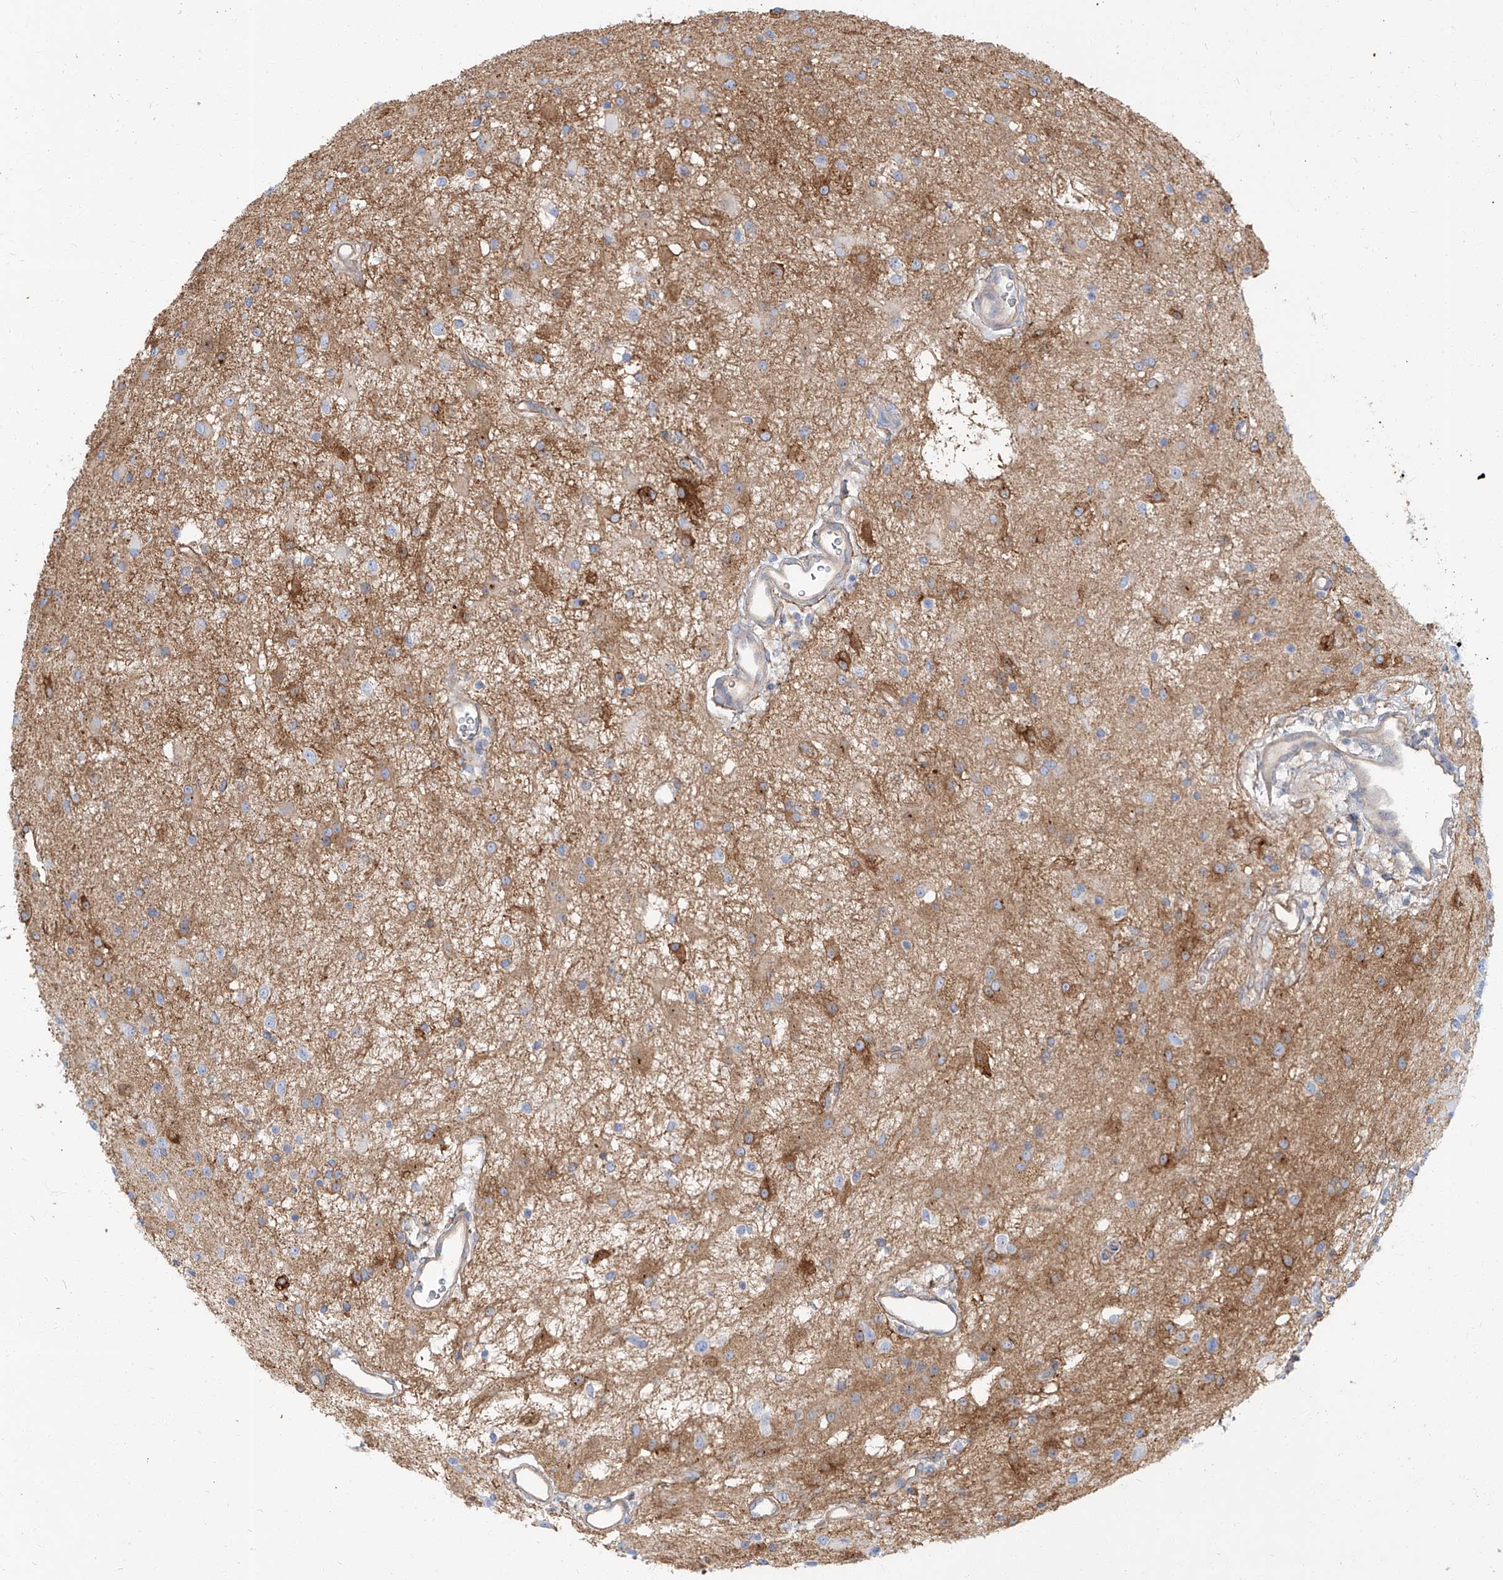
{"staining": {"intensity": "strong", "quantity": "<25%", "location": "cytoplasmic/membranous"}, "tissue": "glioma", "cell_type": "Tumor cells", "image_type": "cancer", "snomed": [{"axis": "morphology", "description": "Glioma, malignant, High grade"}, {"axis": "topography", "description": "Brain"}], "caption": "Immunohistochemical staining of high-grade glioma (malignant) reveals medium levels of strong cytoplasmic/membranous expression in about <25% of tumor cells.", "gene": "TXLNB", "patient": {"sex": "male", "age": 34}}